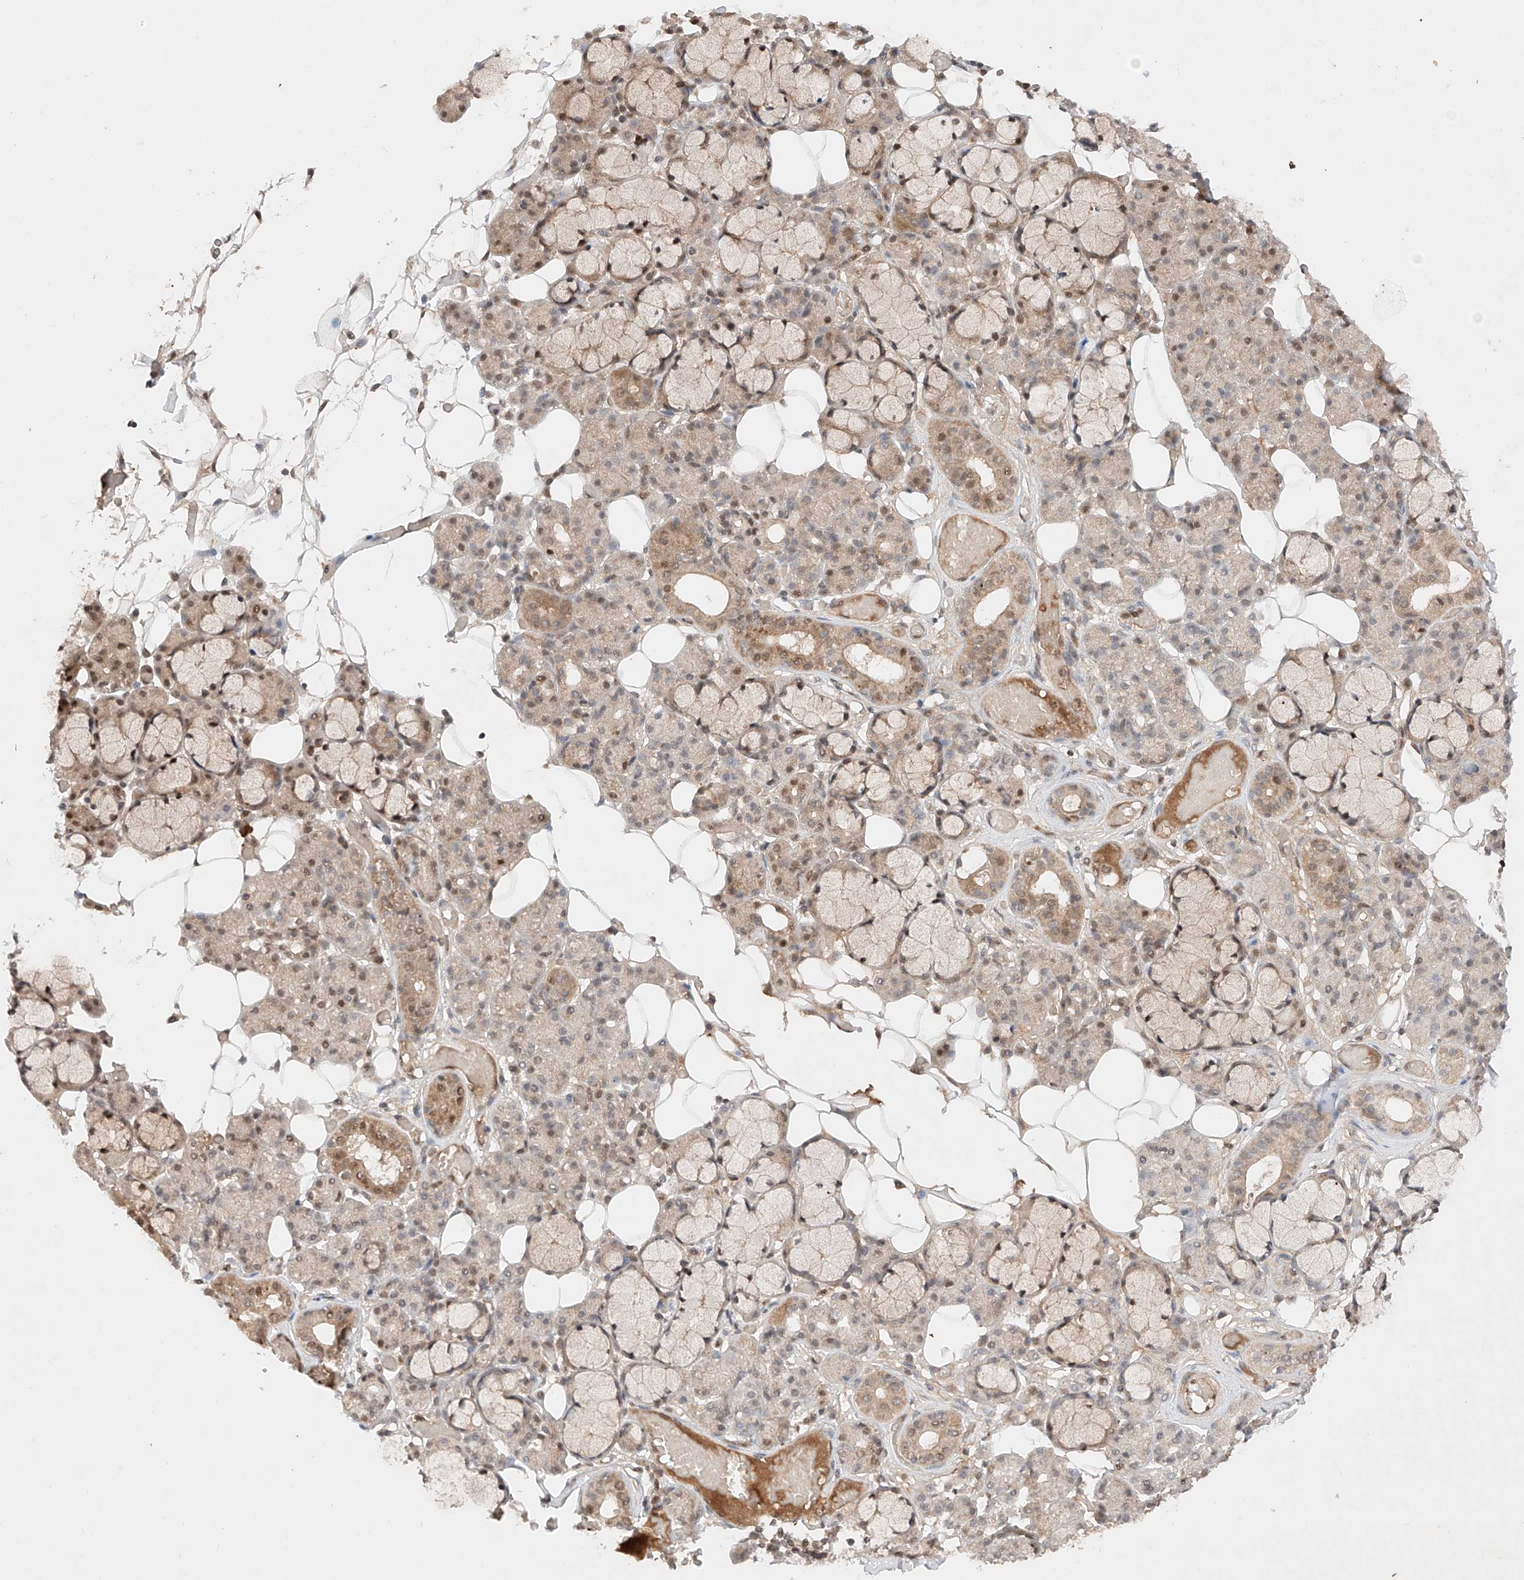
{"staining": {"intensity": "moderate", "quantity": "25%-75%", "location": "cytoplasmic/membranous,nuclear"}, "tissue": "salivary gland", "cell_type": "Glandular cells", "image_type": "normal", "snomed": [{"axis": "morphology", "description": "Normal tissue, NOS"}, {"axis": "topography", "description": "Salivary gland"}], "caption": "The image reveals staining of benign salivary gland, revealing moderate cytoplasmic/membranous,nuclear protein expression (brown color) within glandular cells.", "gene": "RNF31", "patient": {"sex": "male", "age": 63}}